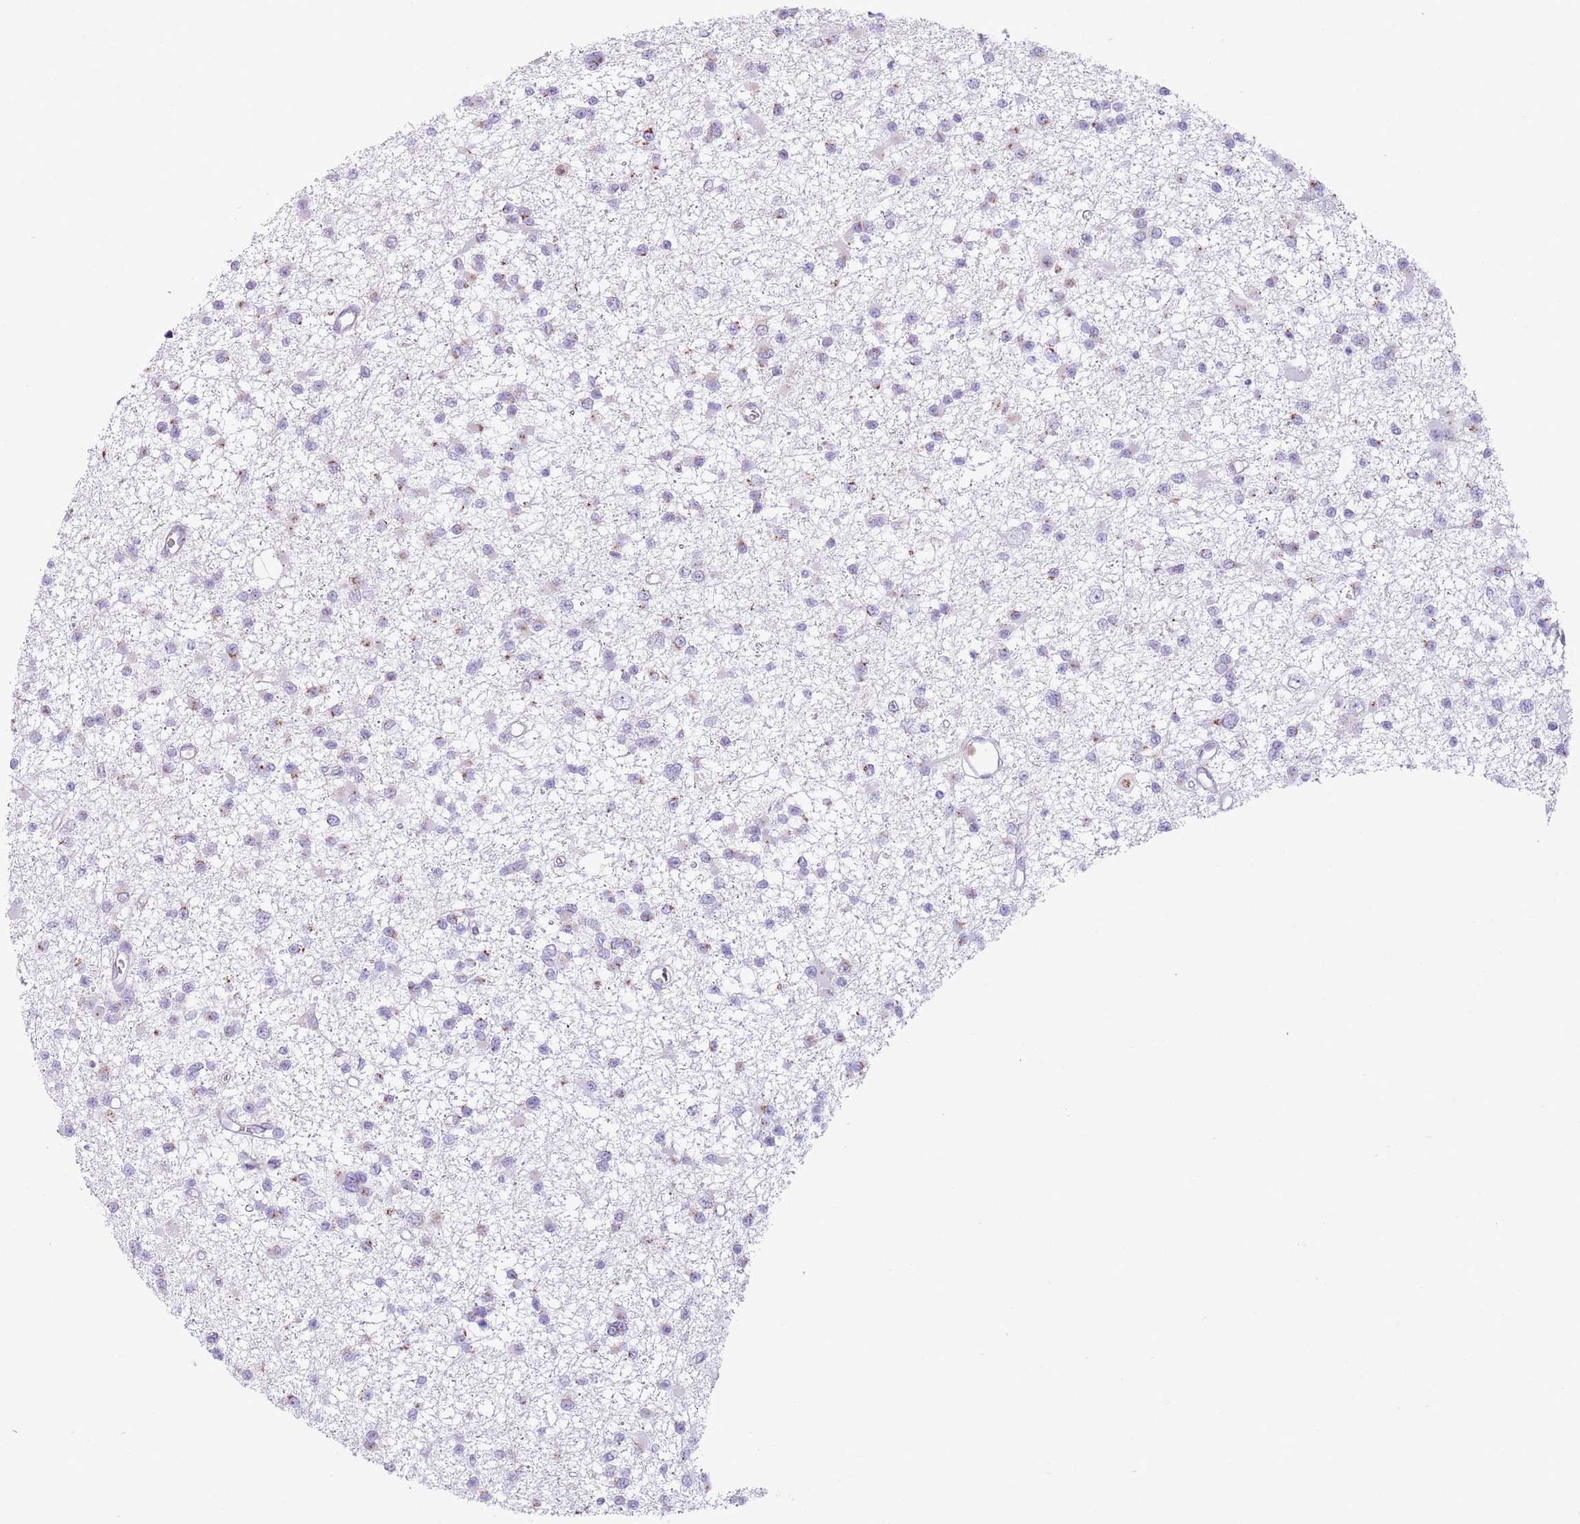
{"staining": {"intensity": "weak", "quantity": "<25%", "location": "cytoplasmic/membranous"}, "tissue": "glioma", "cell_type": "Tumor cells", "image_type": "cancer", "snomed": [{"axis": "morphology", "description": "Glioma, malignant, Low grade"}, {"axis": "topography", "description": "Brain"}], "caption": "Tumor cells show no significant protein expression in glioma.", "gene": "C20orf96", "patient": {"sex": "female", "age": 22}}